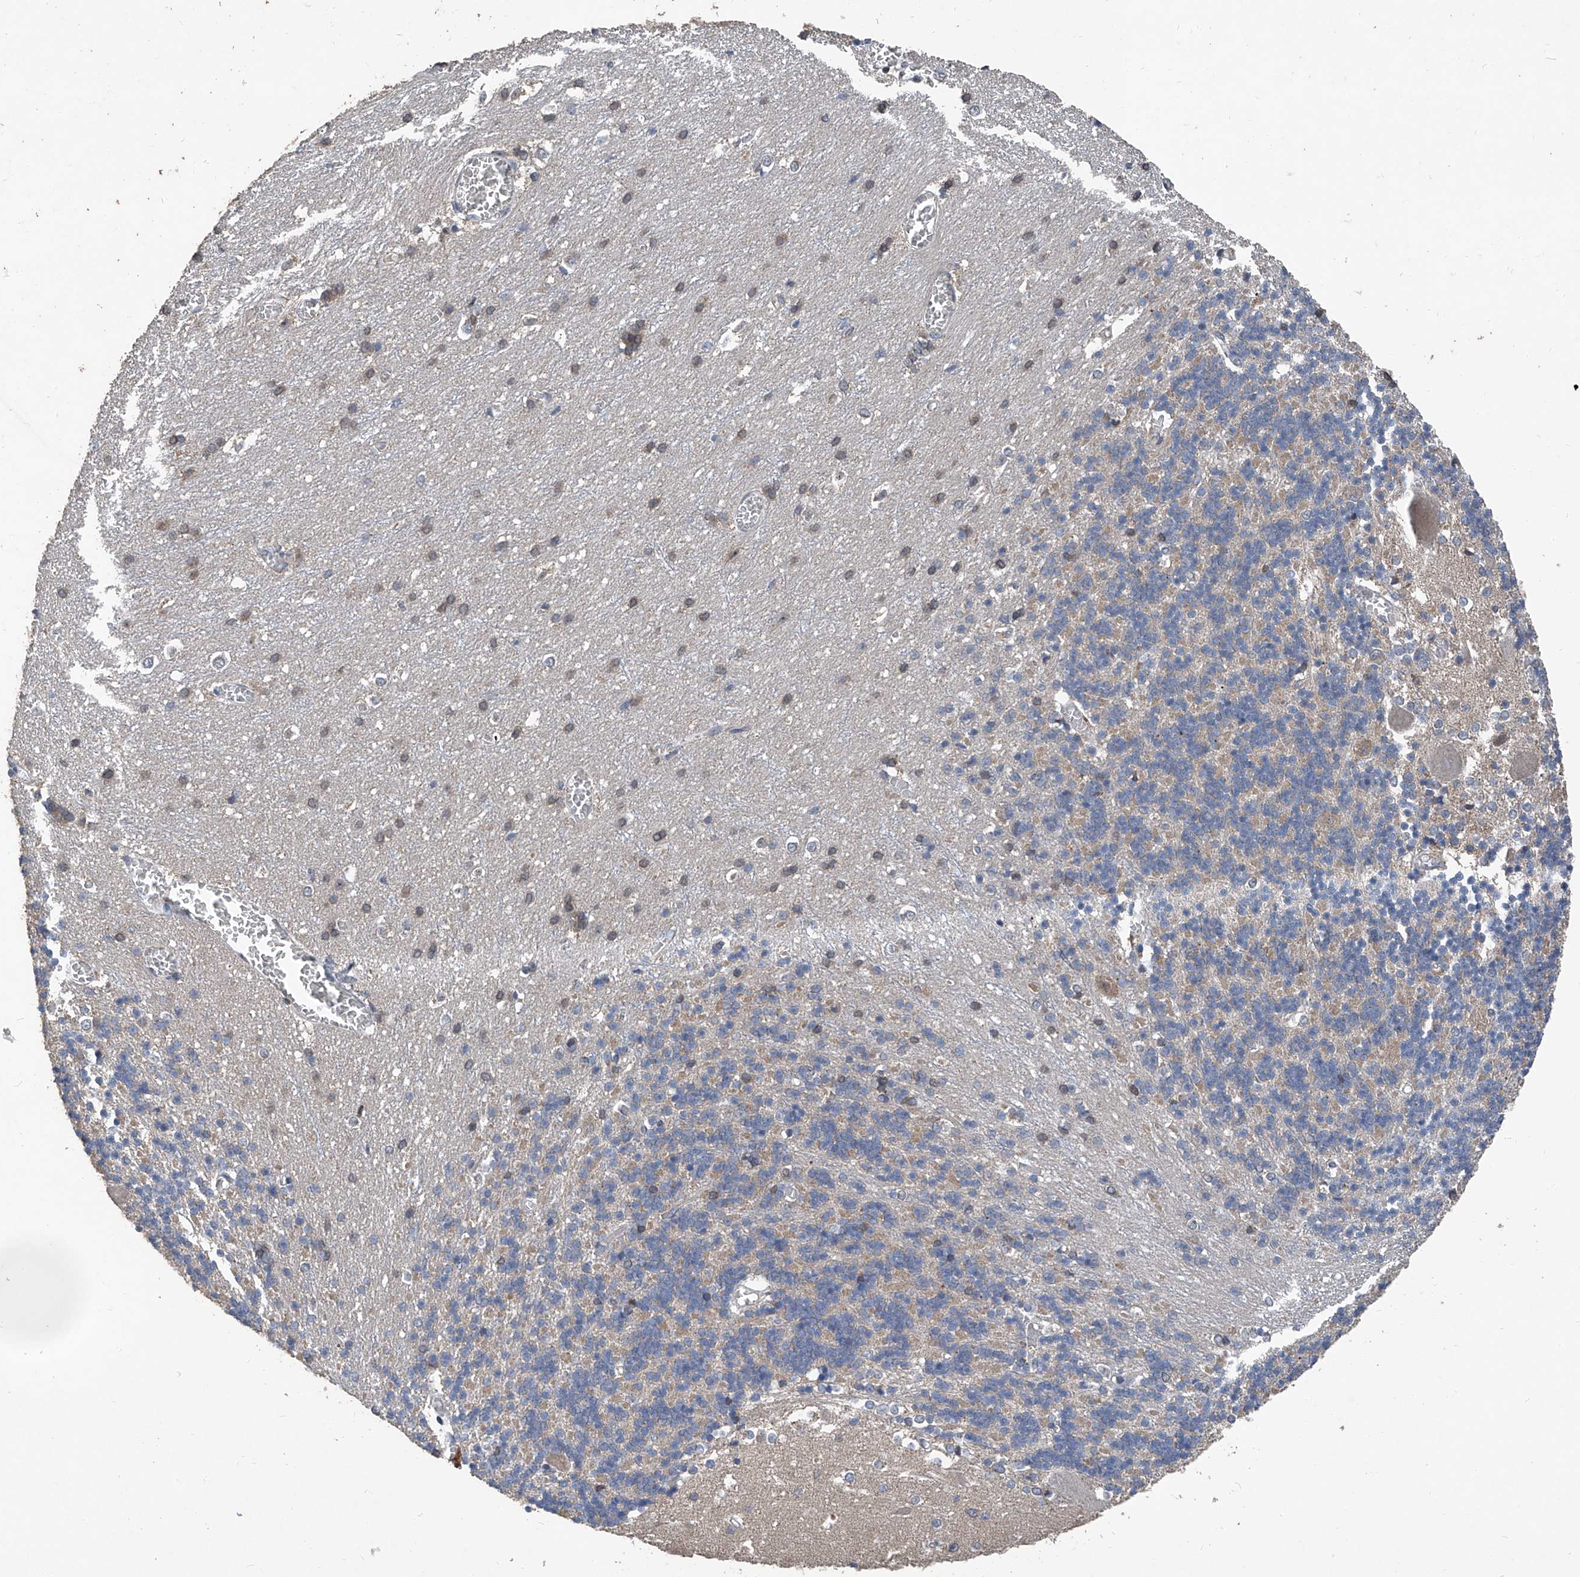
{"staining": {"intensity": "moderate", "quantity": "<25%", "location": "cytoplasmic/membranous"}, "tissue": "cerebellum", "cell_type": "Cells in granular layer", "image_type": "normal", "snomed": [{"axis": "morphology", "description": "Normal tissue, NOS"}, {"axis": "topography", "description": "Cerebellum"}], "caption": "Immunohistochemical staining of normal human cerebellum demonstrates <25% levels of moderate cytoplasmic/membranous protein staining in approximately <25% of cells in granular layer.", "gene": "BCKDHB", "patient": {"sex": "male", "age": 37}}